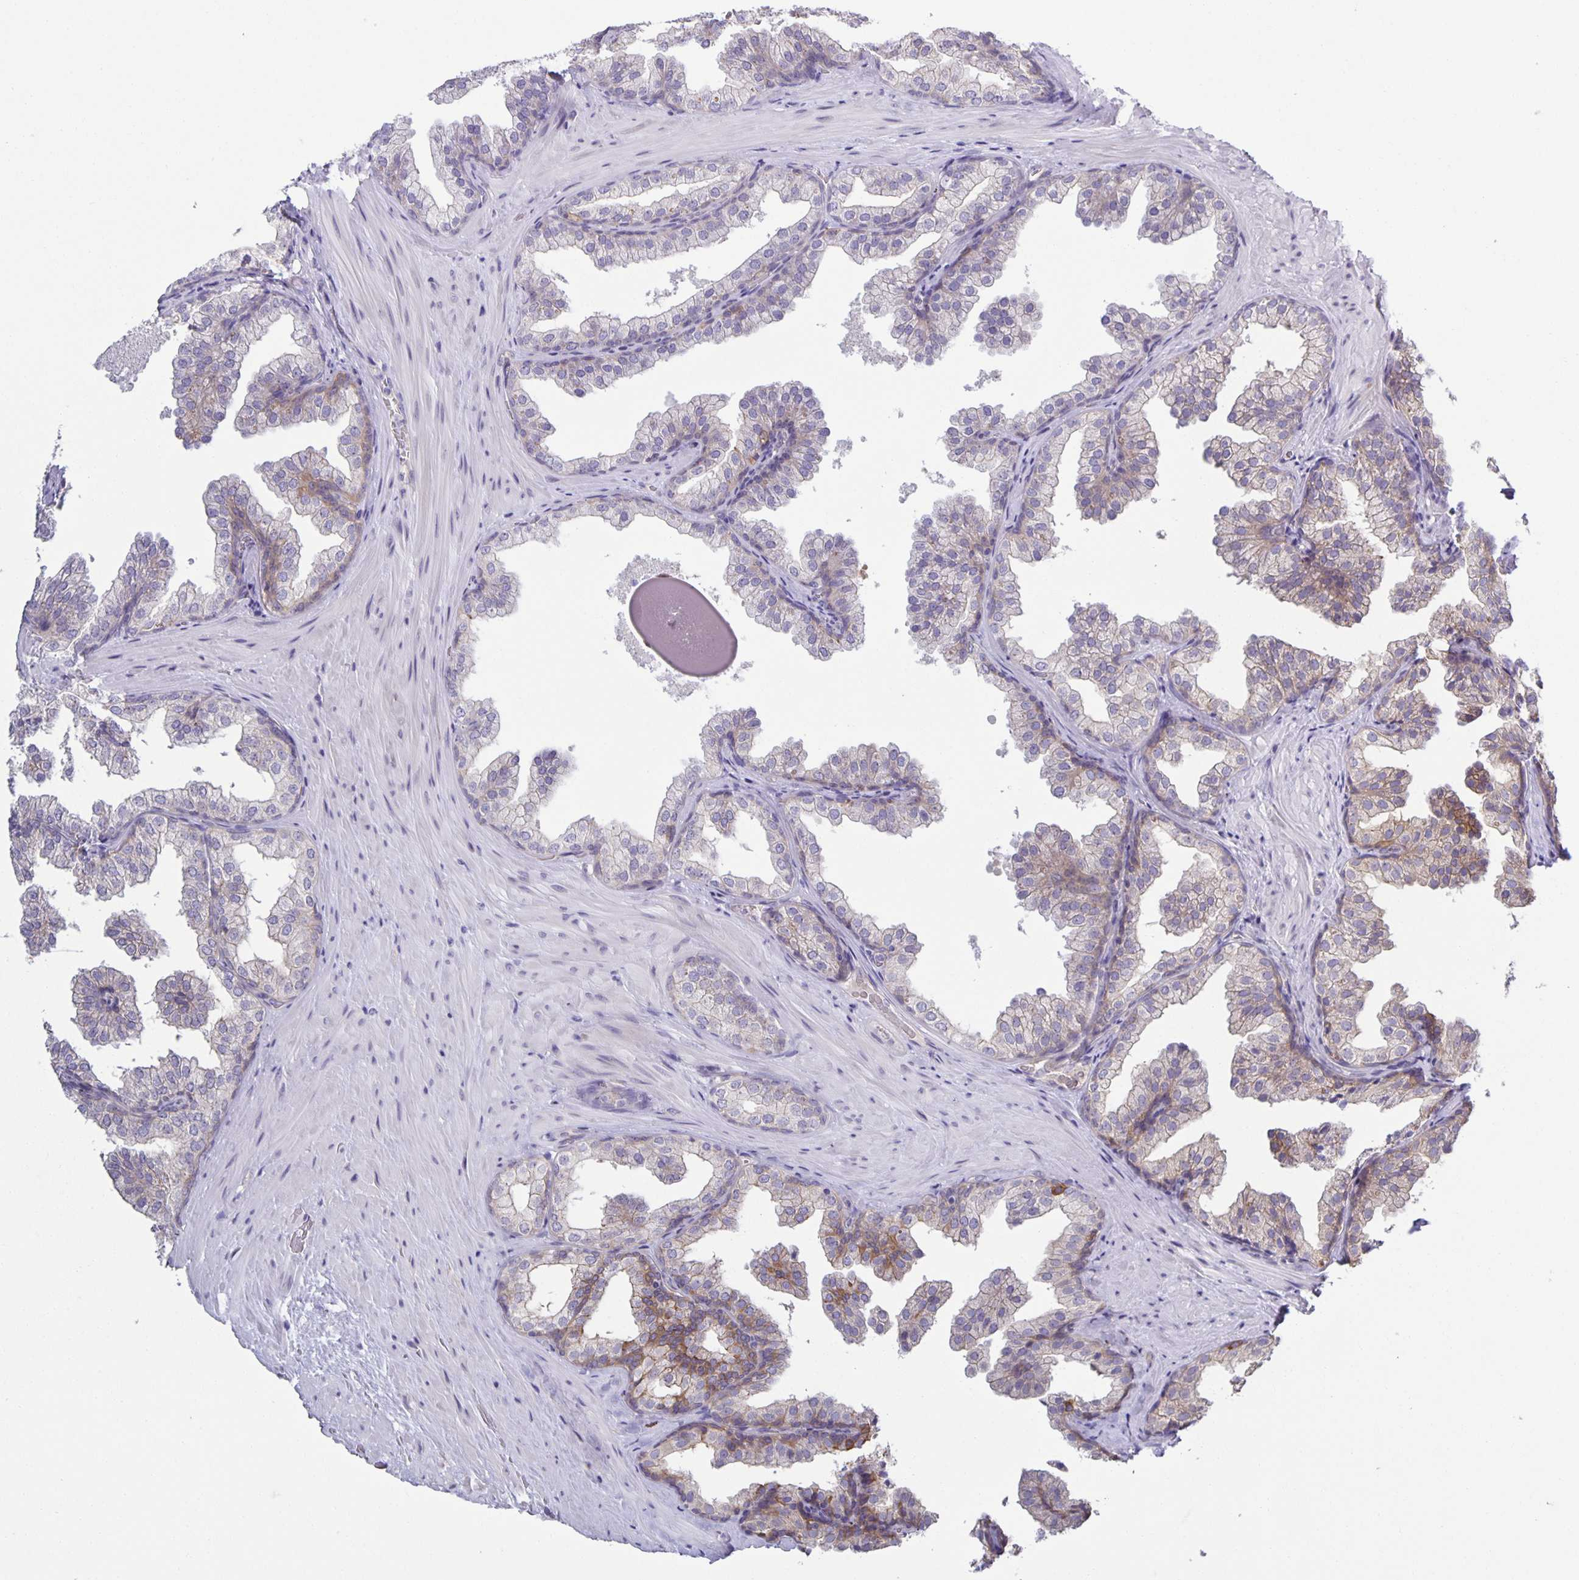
{"staining": {"intensity": "weak", "quantity": "<25%", "location": "cytoplasmic/membranous"}, "tissue": "prostate", "cell_type": "Glandular cells", "image_type": "normal", "snomed": [{"axis": "morphology", "description": "Normal tissue, NOS"}, {"axis": "topography", "description": "Prostate"}], "caption": "This is an immunohistochemistry histopathology image of normal human prostate. There is no staining in glandular cells.", "gene": "PTPN3", "patient": {"sex": "male", "age": 37}}